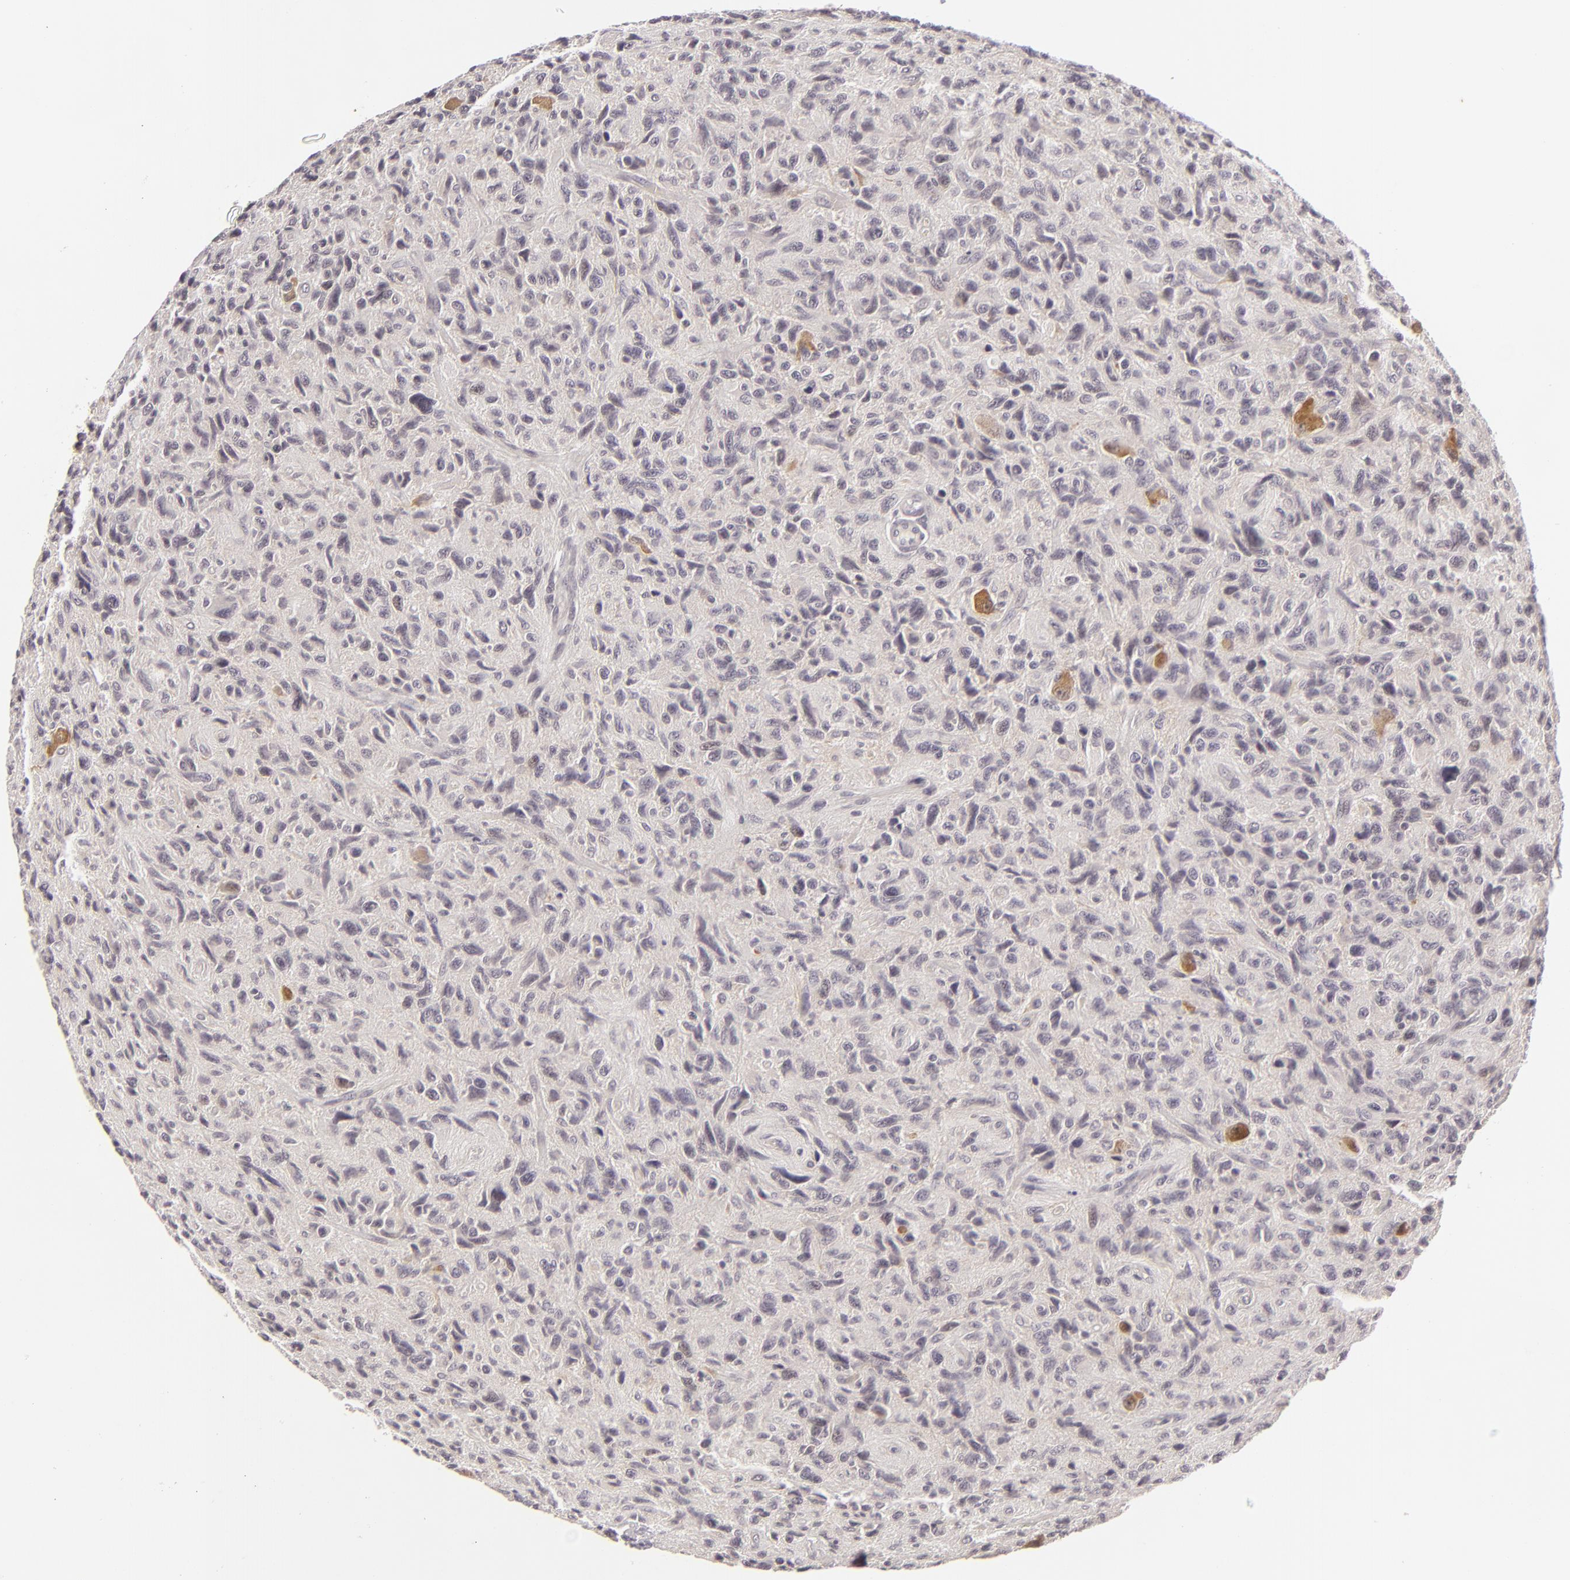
{"staining": {"intensity": "negative", "quantity": "none", "location": "none"}, "tissue": "glioma", "cell_type": "Tumor cells", "image_type": "cancer", "snomed": [{"axis": "morphology", "description": "Glioma, malignant, High grade"}, {"axis": "topography", "description": "Brain"}], "caption": "High magnification brightfield microscopy of high-grade glioma (malignant) stained with DAB (brown) and counterstained with hematoxylin (blue): tumor cells show no significant positivity.", "gene": "DLG3", "patient": {"sex": "female", "age": 60}}